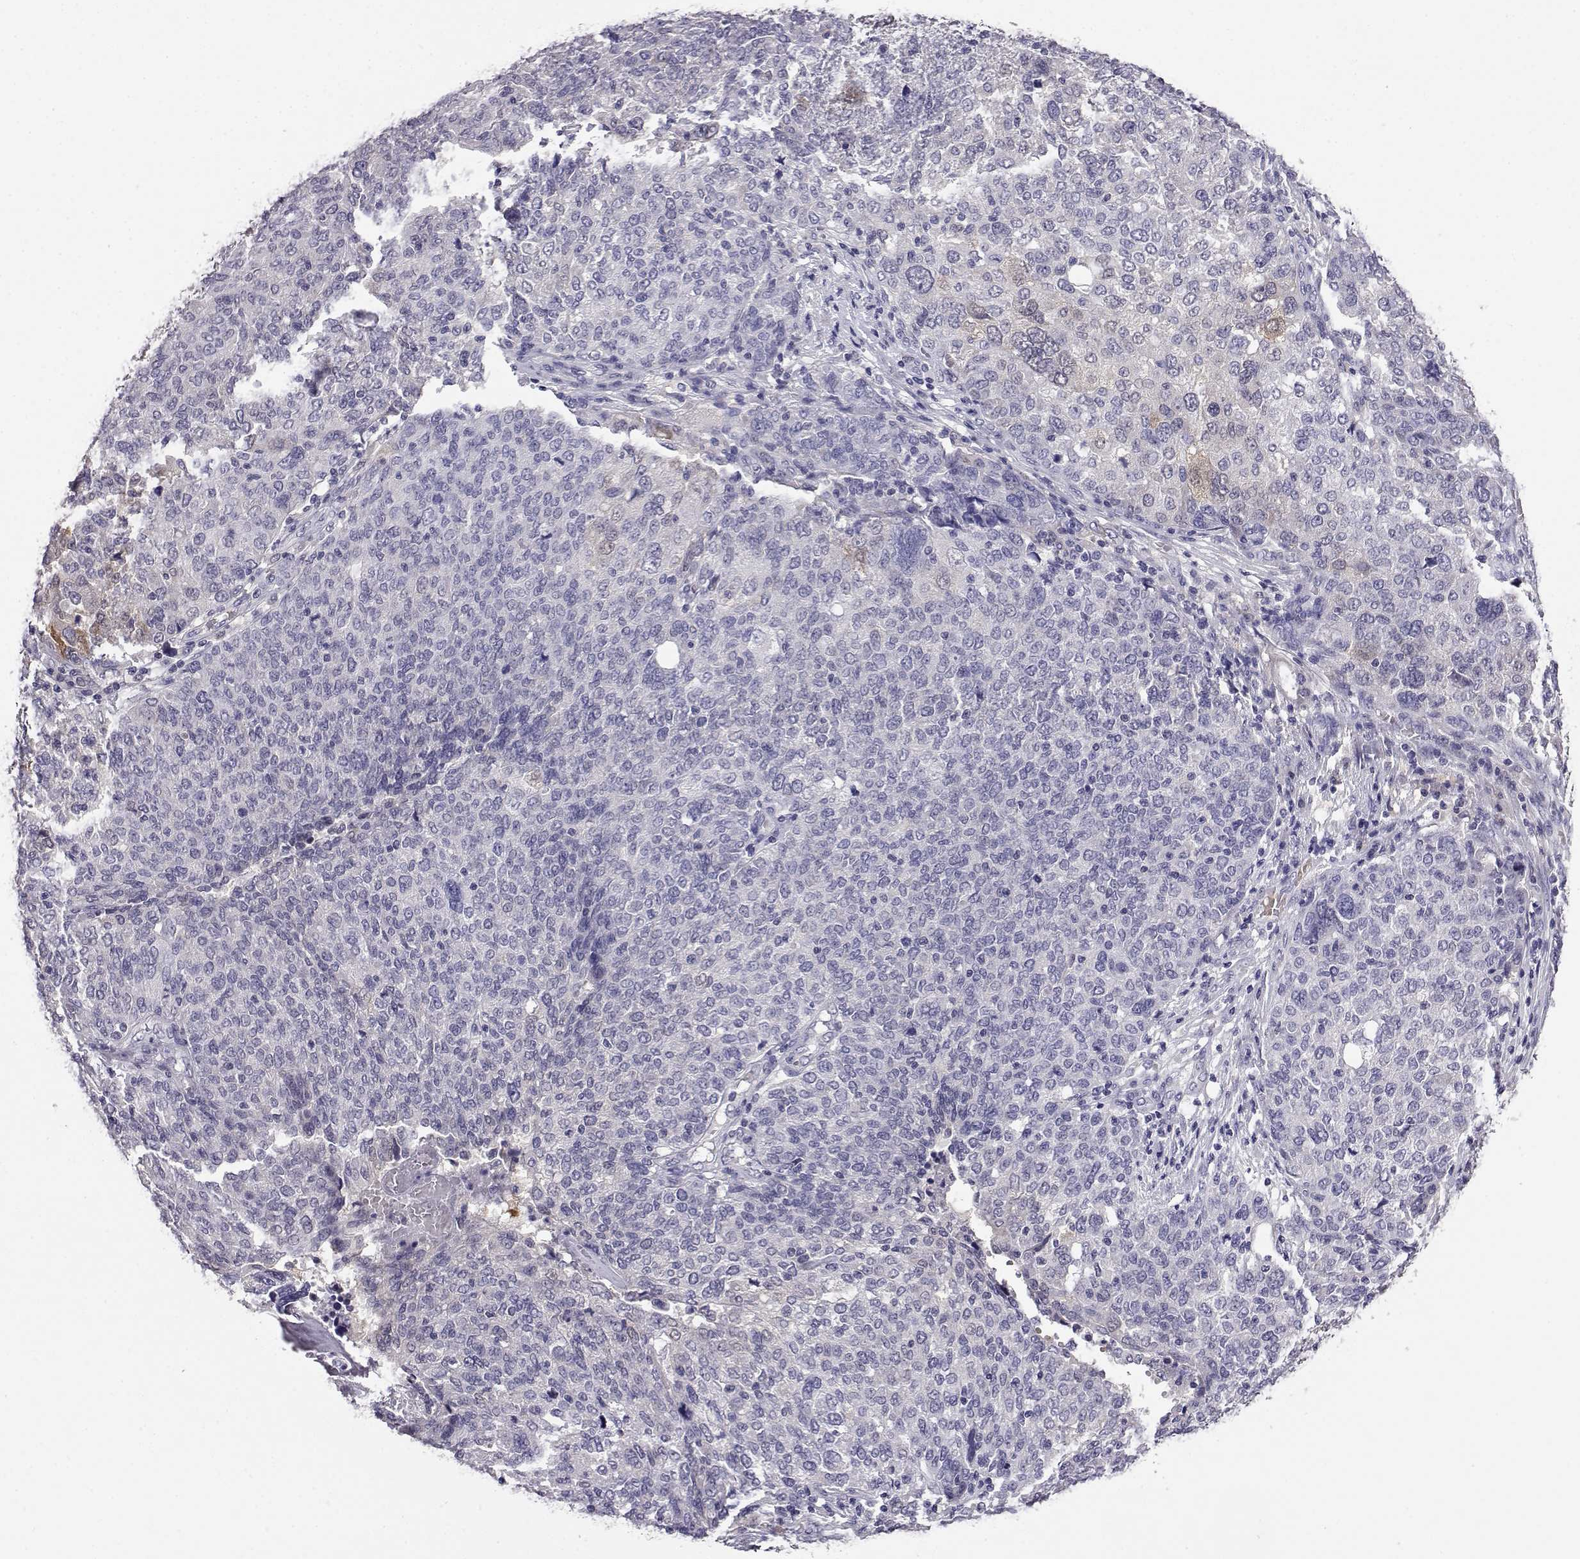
{"staining": {"intensity": "negative", "quantity": "none", "location": "none"}, "tissue": "ovarian cancer", "cell_type": "Tumor cells", "image_type": "cancer", "snomed": [{"axis": "morphology", "description": "Carcinoma, endometroid"}, {"axis": "topography", "description": "Ovary"}], "caption": "Immunohistochemical staining of human ovarian cancer (endometroid carcinoma) reveals no significant positivity in tumor cells. (Brightfield microscopy of DAB (3,3'-diaminobenzidine) immunohistochemistry at high magnification).", "gene": "AKR1B1", "patient": {"sex": "female", "age": 58}}